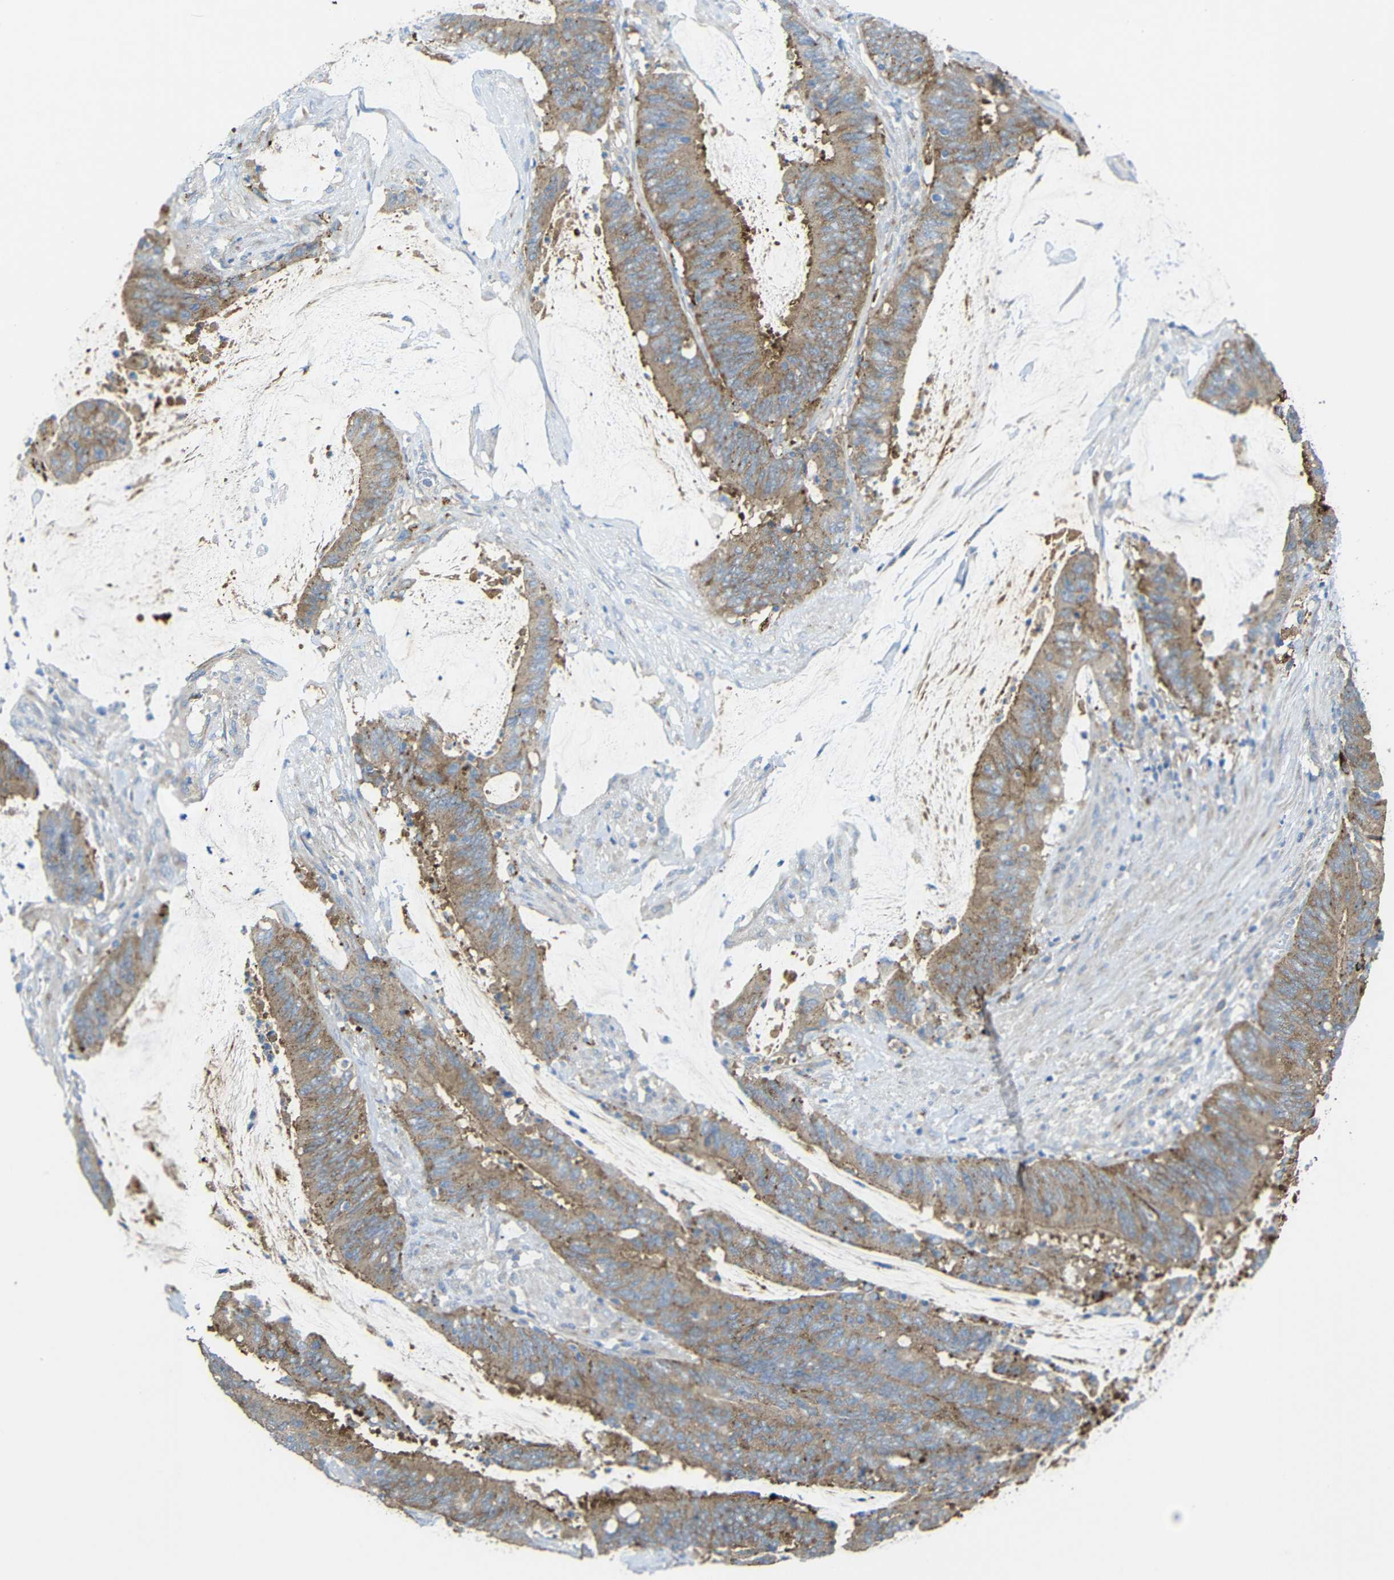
{"staining": {"intensity": "moderate", "quantity": ">75%", "location": "cytoplasmic/membranous"}, "tissue": "colorectal cancer", "cell_type": "Tumor cells", "image_type": "cancer", "snomed": [{"axis": "morphology", "description": "Adenocarcinoma, NOS"}, {"axis": "topography", "description": "Rectum"}], "caption": "A histopathology image showing moderate cytoplasmic/membranous positivity in about >75% of tumor cells in colorectal cancer, as visualized by brown immunohistochemical staining.", "gene": "SYPL1", "patient": {"sex": "female", "age": 66}}